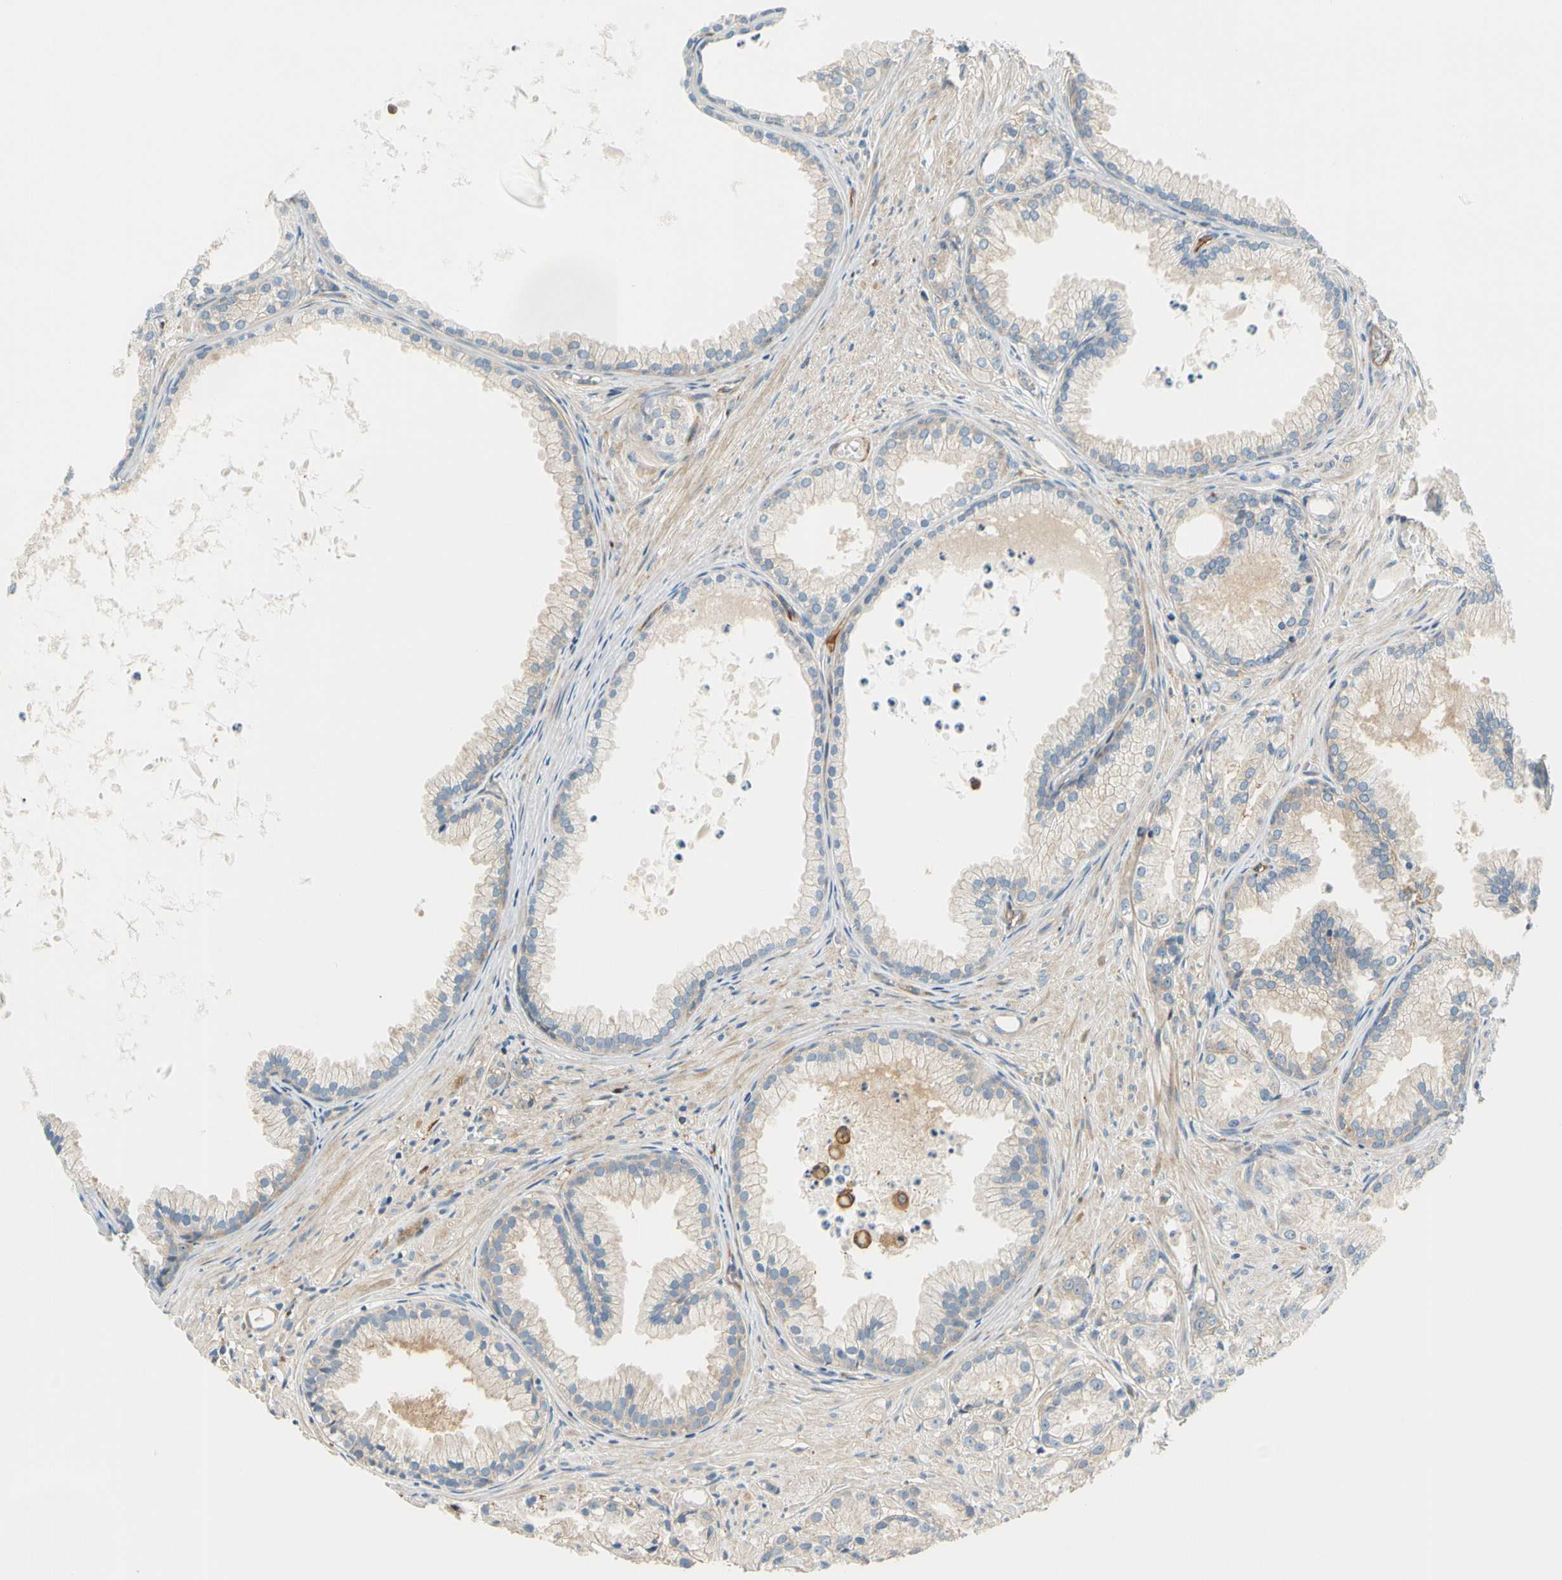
{"staining": {"intensity": "weak", "quantity": "25%-75%", "location": "cytoplasmic/membranous"}, "tissue": "prostate cancer", "cell_type": "Tumor cells", "image_type": "cancer", "snomed": [{"axis": "morphology", "description": "Adenocarcinoma, Low grade"}, {"axis": "topography", "description": "Prostate"}], "caption": "This image displays immunohistochemistry staining of human prostate low-grade adenocarcinoma, with low weak cytoplasmic/membranous positivity in about 25%-75% of tumor cells.", "gene": "PARP14", "patient": {"sex": "male", "age": 72}}